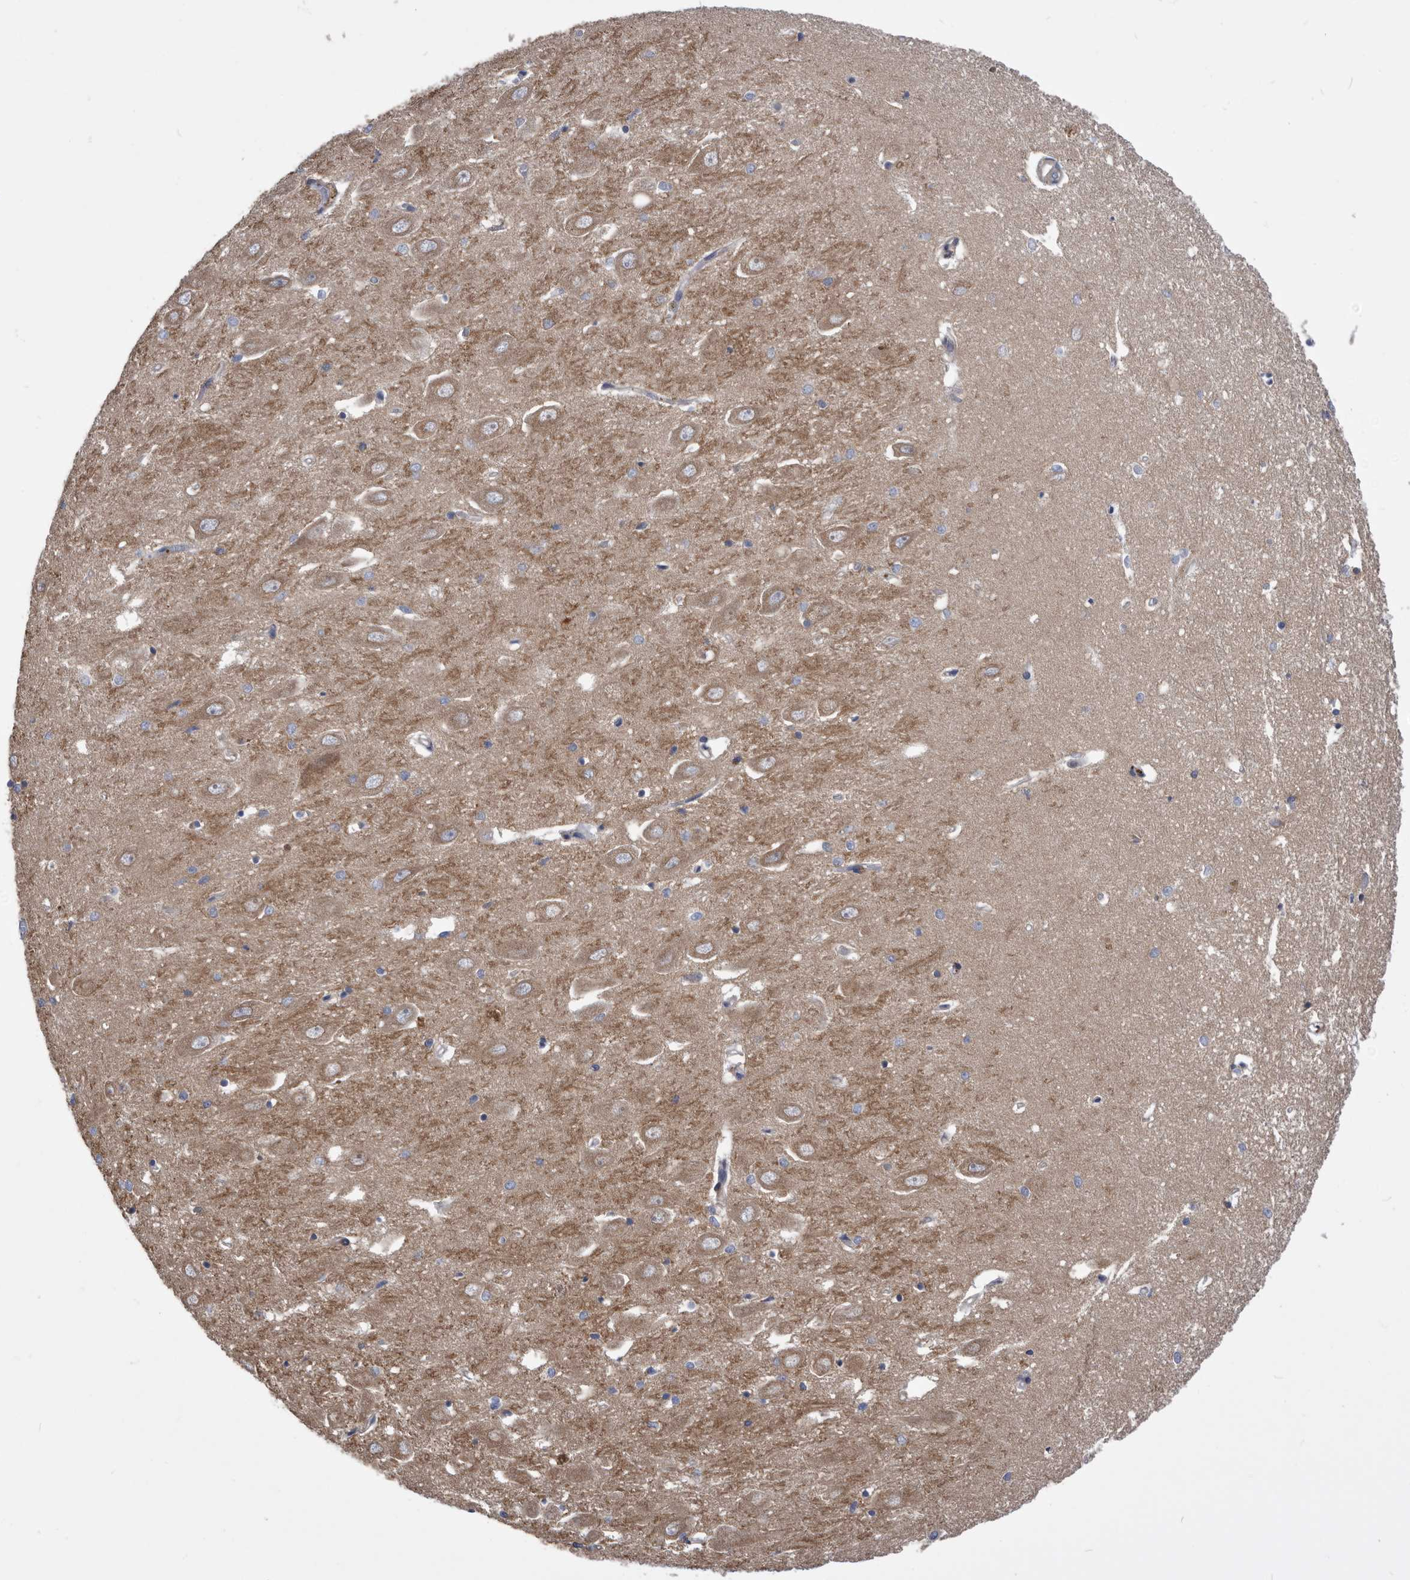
{"staining": {"intensity": "weak", "quantity": "<25%", "location": "cytoplasmic/membranous"}, "tissue": "hippocampus", "cell_type": "Glial cells", "image_type": "normal", "snomed": [{"axis": "morphology", "description": "Normal tissue, NOS"}, {"axis": "topography", "description": "Hippocampus"}], "caption": "IHC histopathology image of benign hippocampus: human hippocampus stained with DAB (3,3'-diaminobenzidine) displays no significant protein staining in glial cells. The staining is performed using DAB brown chromogen with nuclei counter-stained in using hematoxylin.", "gene": "BAIAP3", "patient": {"sex": "female", "age": 64}}